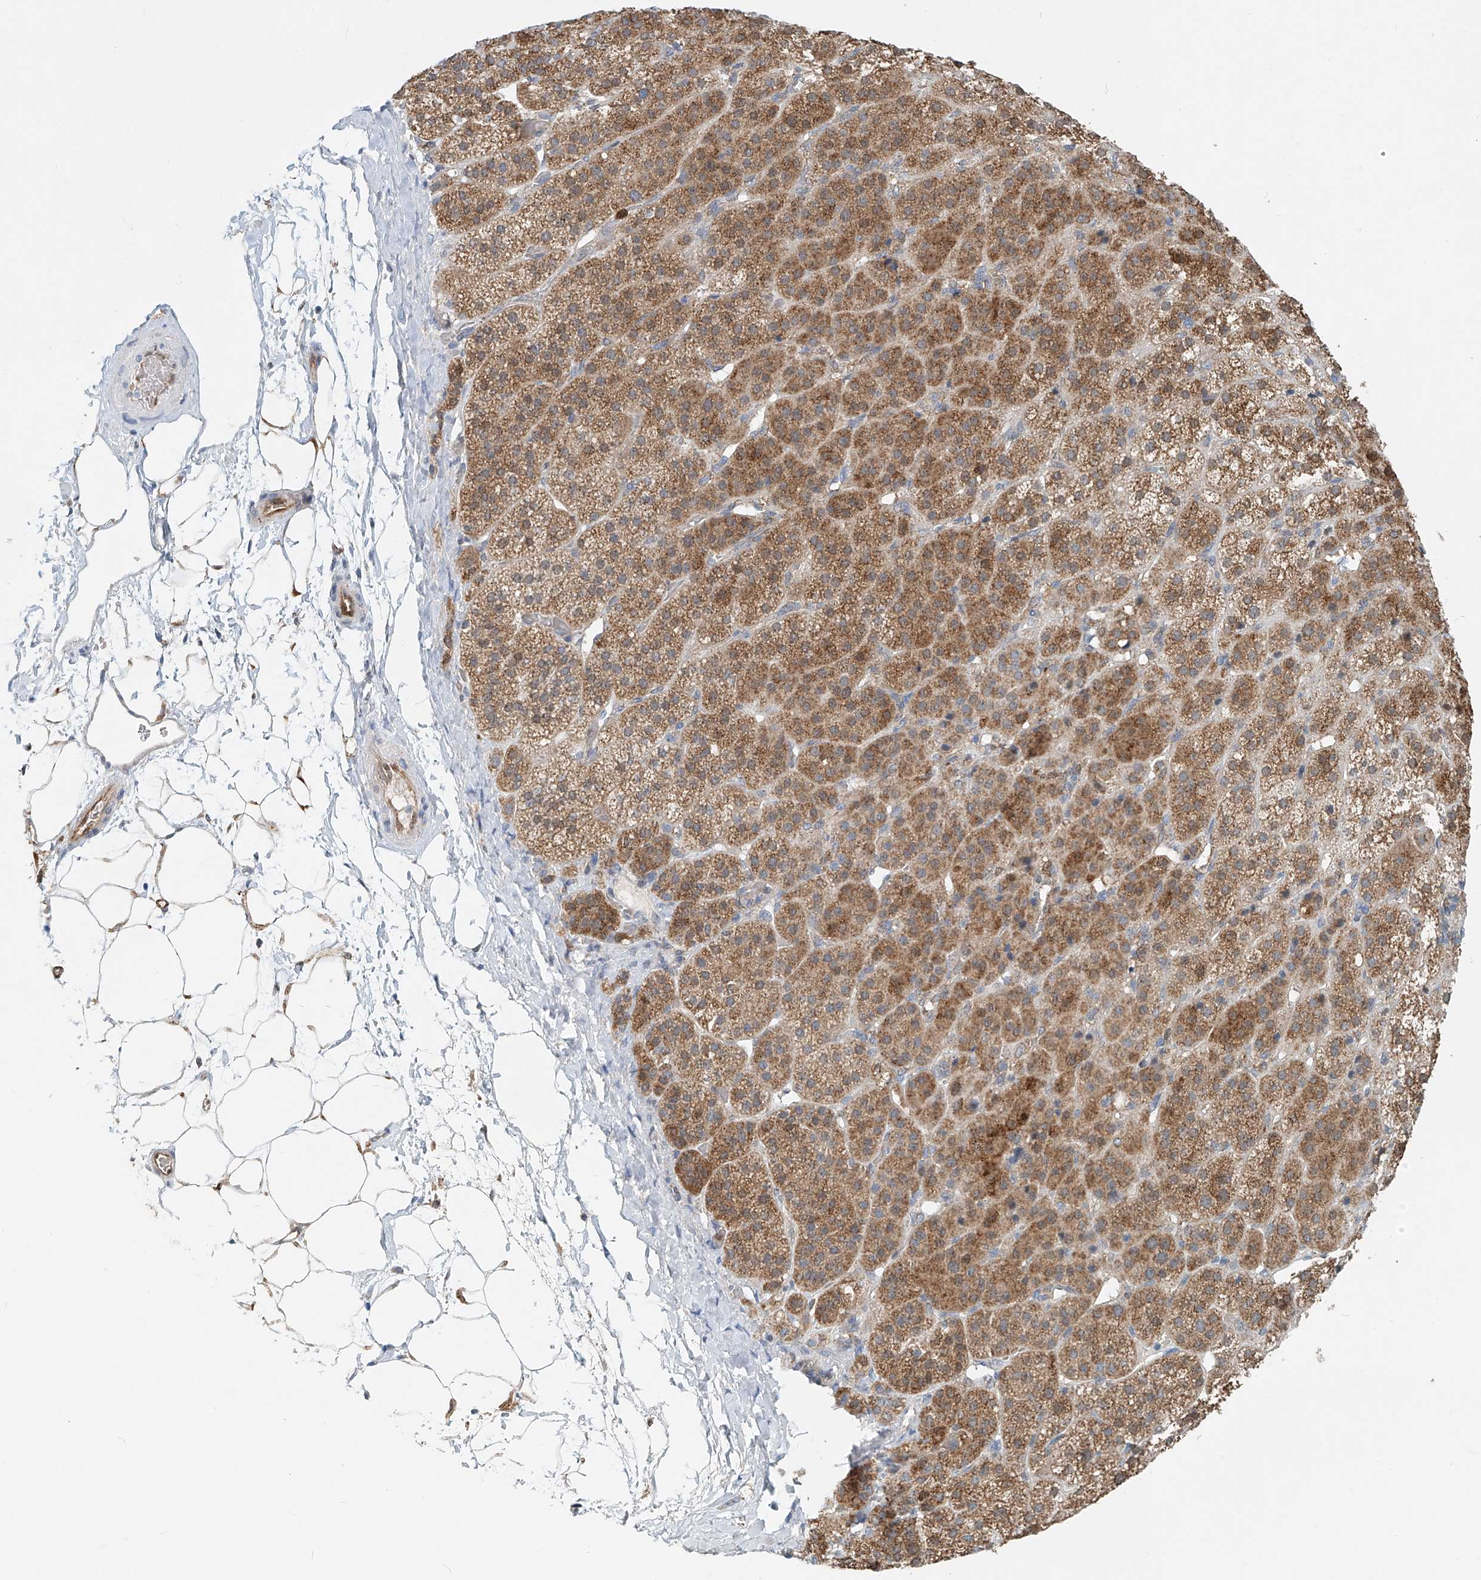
{"staining": {"intensity": "strong", "quantity": ">75%", "location": "cytoplasmic/membranous"}, "tissue": "adrenal gland", "cell_type": "Glandular cells", "image_type": "normal", "snomed": [{"axis": "morphology", "description": "Normal tissue, NOS"}, {"axis": "topography", "description": "Adrenal gland"}], "caption": "A high-resolution image shows IHC staining of normal adrenal gland, which shows strong cytoplasmic/membranous expression in approximately >75% of glandular cells.", "gene": "PTPRA", "patient": {"sex": "female", "age": 57}}